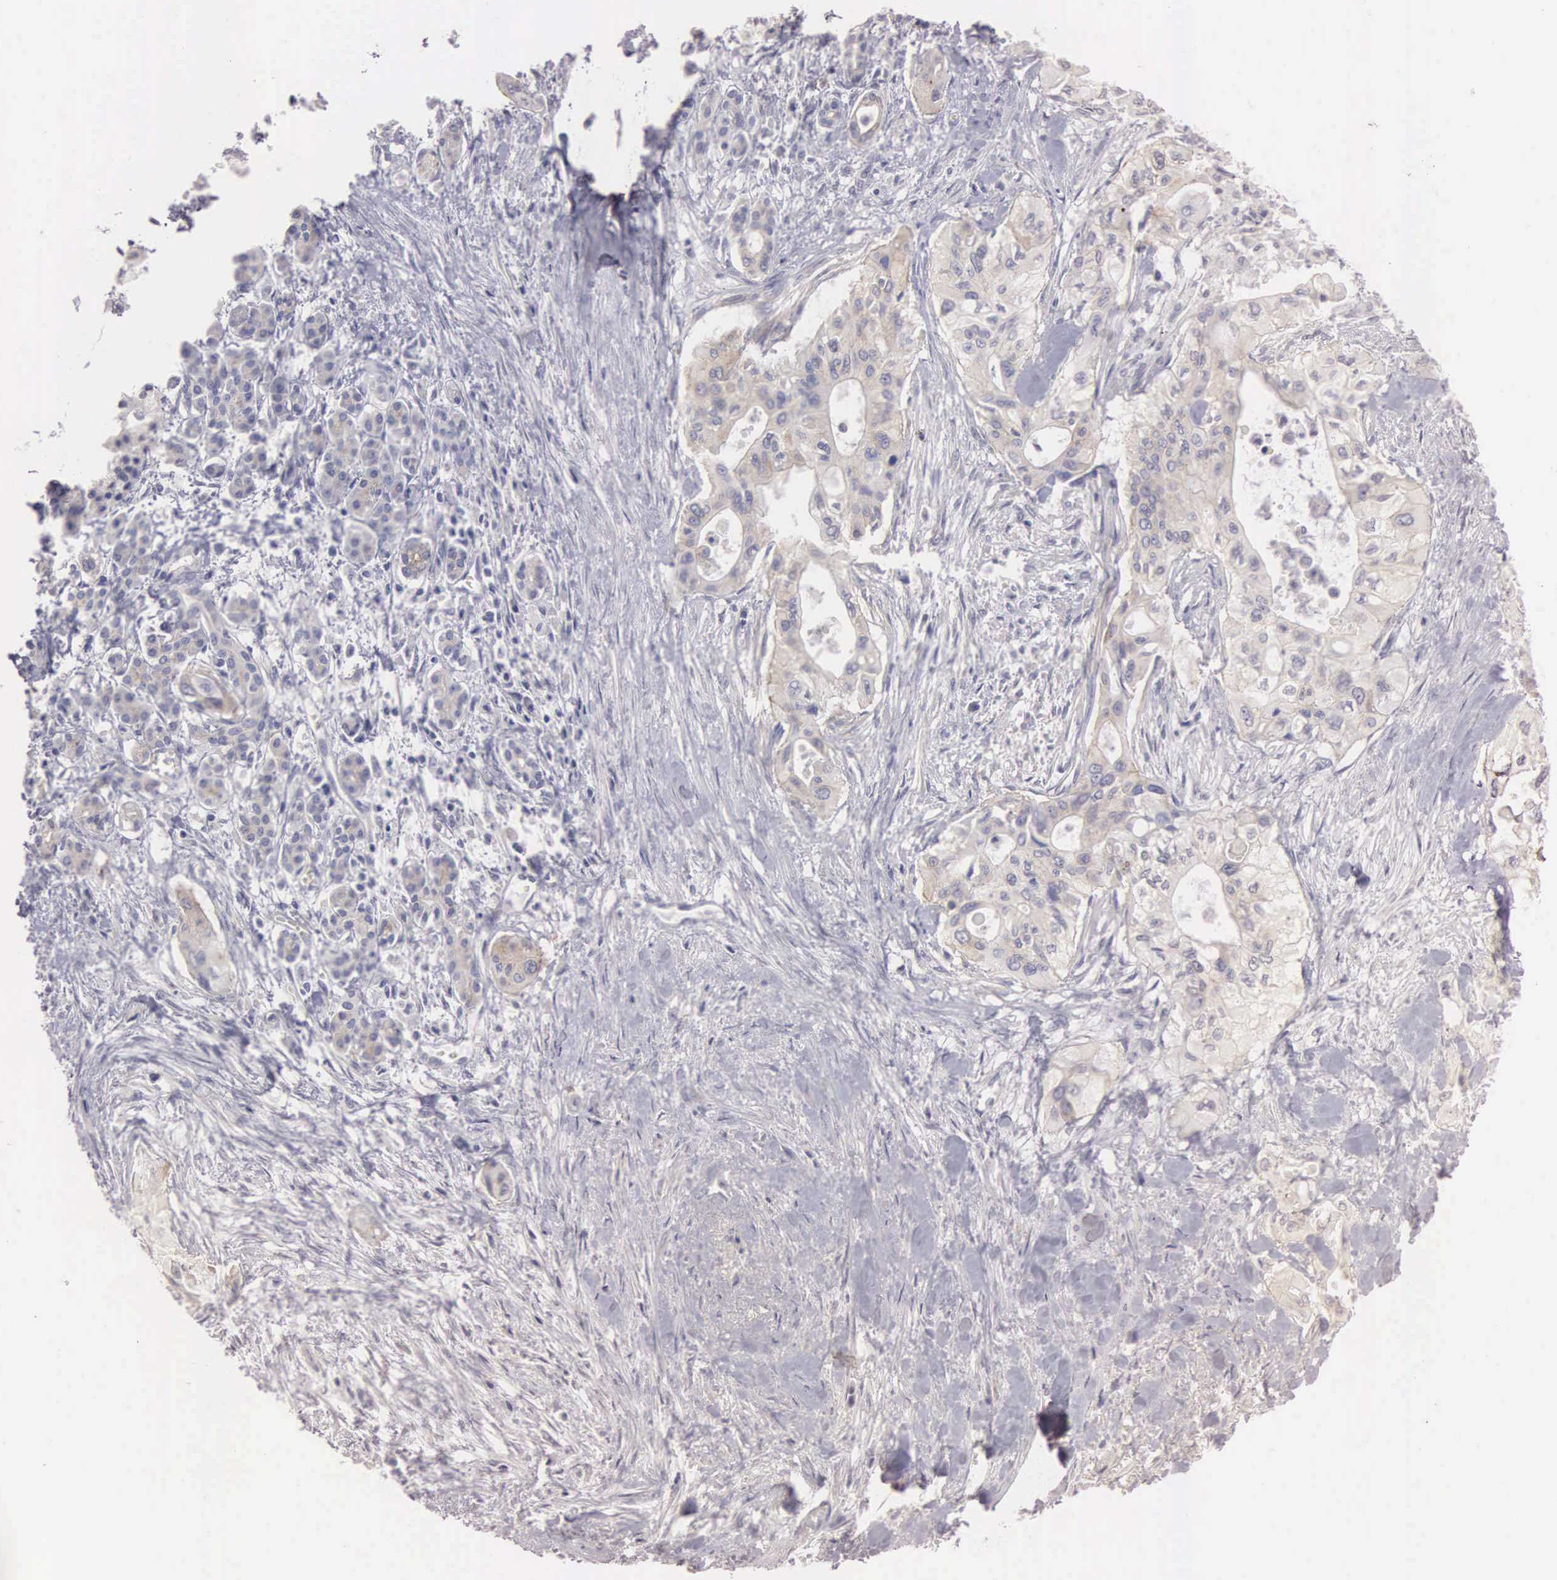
{"staining": {"intensity": "weak", "quantity": ">75%", "location": "cytoplasmic/membranous"}, "tissue": "pancreatic cancer", "cell_type": "Tumor cells", "image_type": "cancer", "snomed": [{"axis": "morphology", "description": "Adenocarcinoma, NOS"}, {"axis": "topography", "description": "Pancreas"}], "caption": "A micrograph showing weak cytoplasmic/membranous expression in approximately >75% of tumor cells in pancreatic adenocarcinoma, as visualized by brown immunohistochemical staining.", "gene": "CEP170B", "patient": {"sex": "male", "age": 77}}